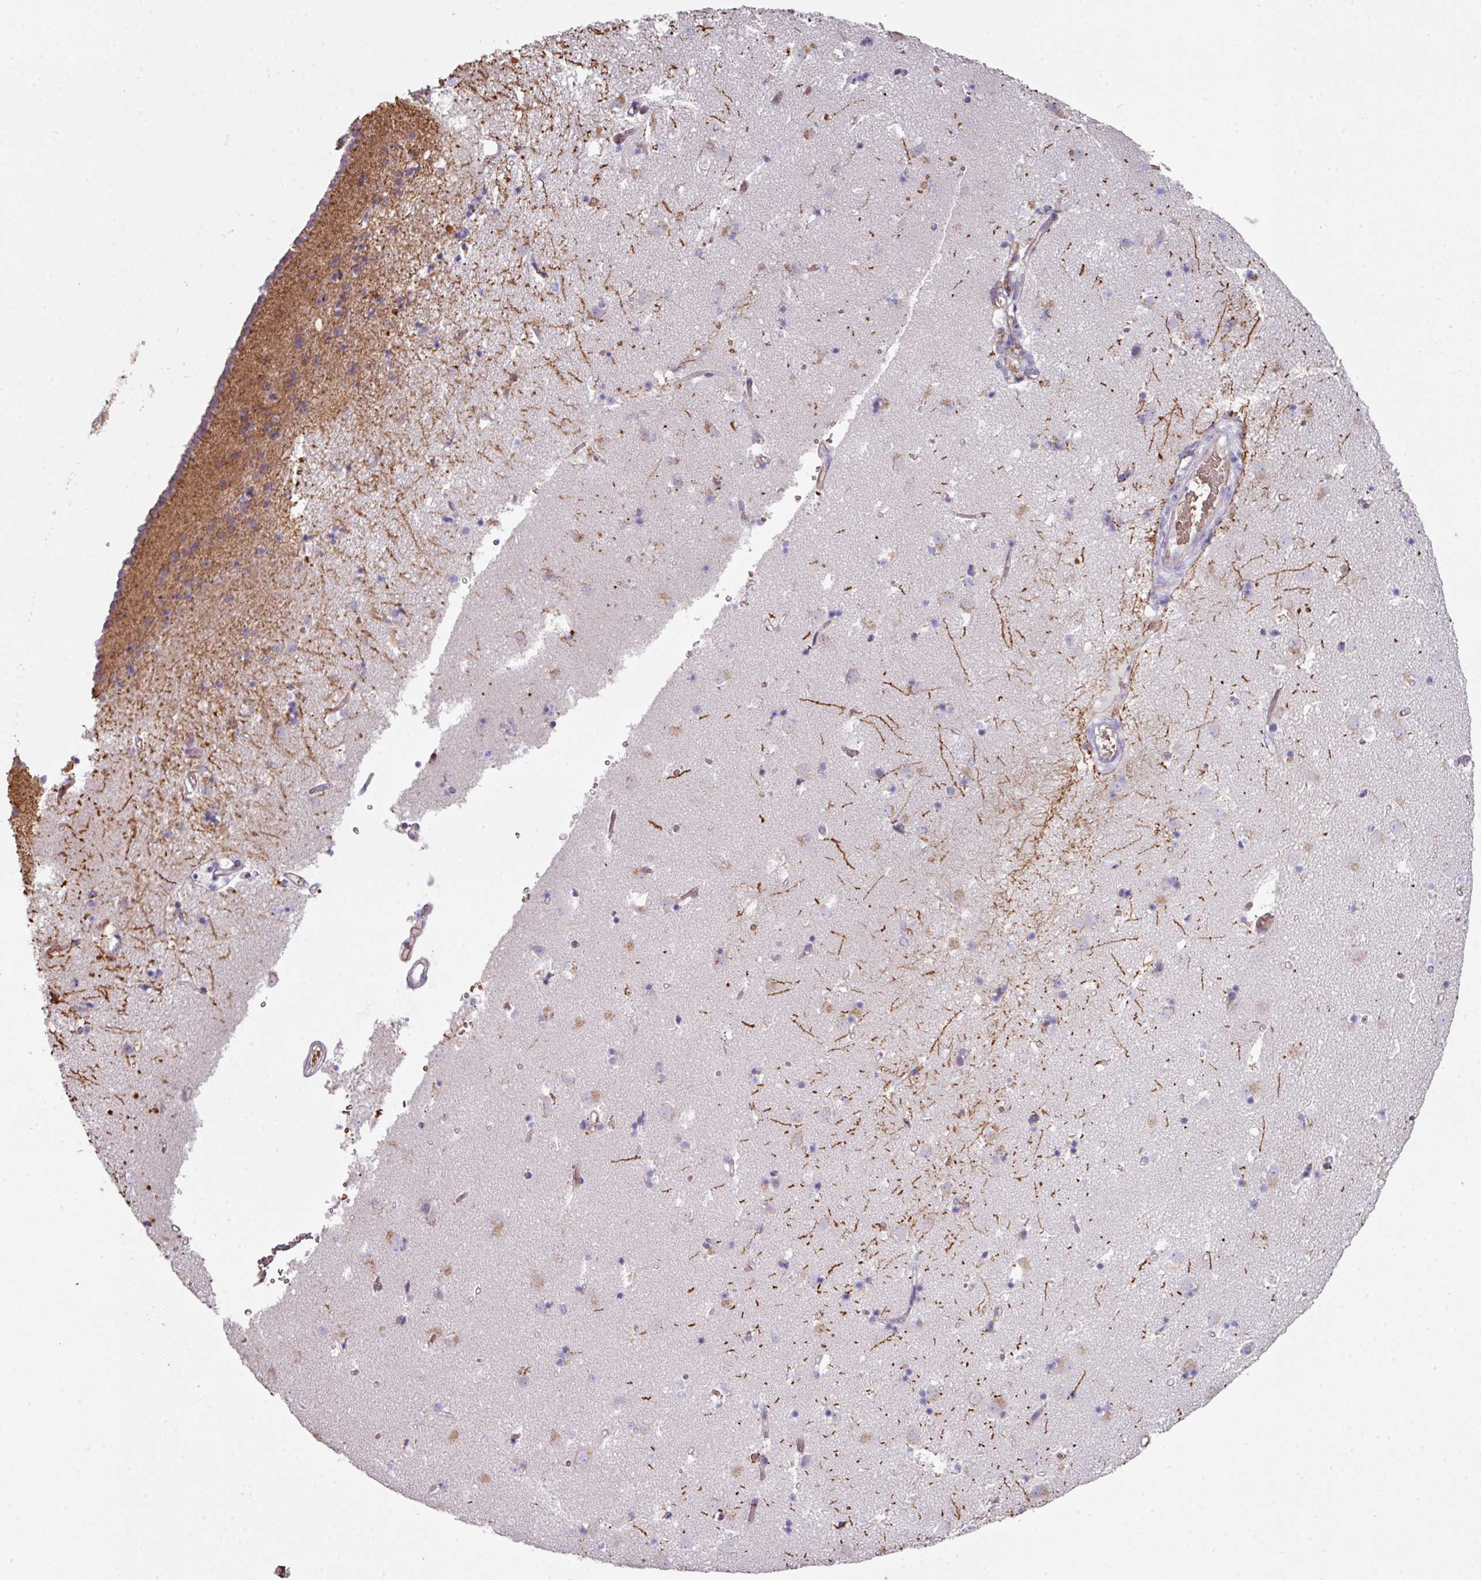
{"staining": {"intensity": "negative", "quantity": "none", "location": "none"}, "tissue": "caudate", "cell_type": "Glial cells", "image_type": "normal", "snomed": [{"axis": "morphology", "description": "Normal tissue, NOS"}, {"axis": "topography", "description": "Lateral ventricle wall"}], "caption": "A photomicrograph of caudate stained for a protein demonstrates no brown staining in glial cells. Brightfield microscopy of immunohistochemistry (IHC) stained with DAB (3,3'-diaminobenzidine) (brown) and hematoxylin (blue), captured at high magnification.", "gene": "ANO9", "patient": {"sex": "male", "age": 58}}